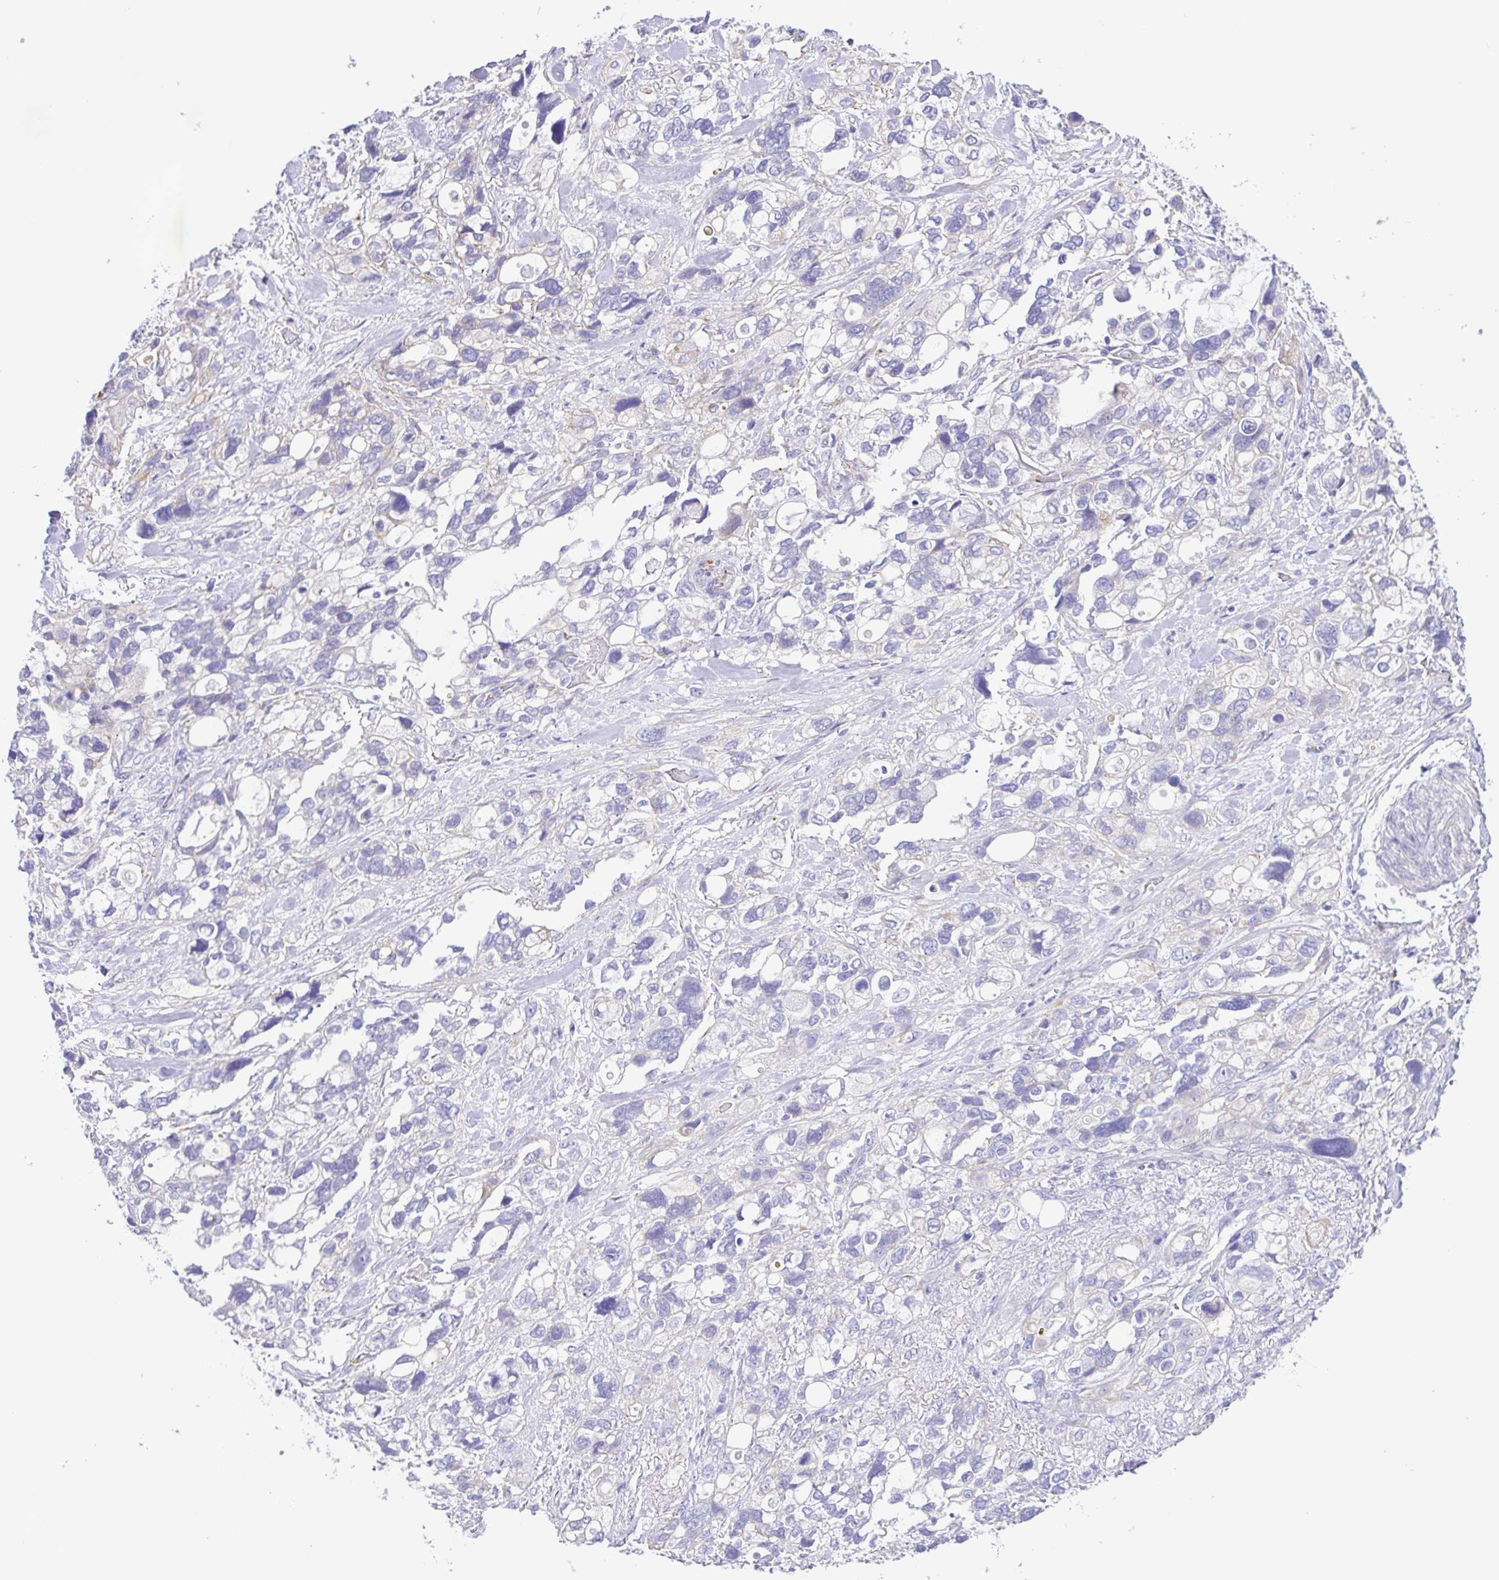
{"staining": {"intensity": "negative", "quantity": "none", "location": "none"}, "tissue": "stomach cancer", "cell_type": "Tumor cells", "image_type": "cancer", "snomed": [{"axis": "morphology", "description": "Adenocarcinoma, NOS"}, {"axis": "topography", "description": "Stomach, upper"}], "caption": "Photomicrograph shows no protein expression in tumor cells of stomach adenocarcinoma tissue.", "gene": "GABBR2", "patient": {"sex": "female", "age": 81}}